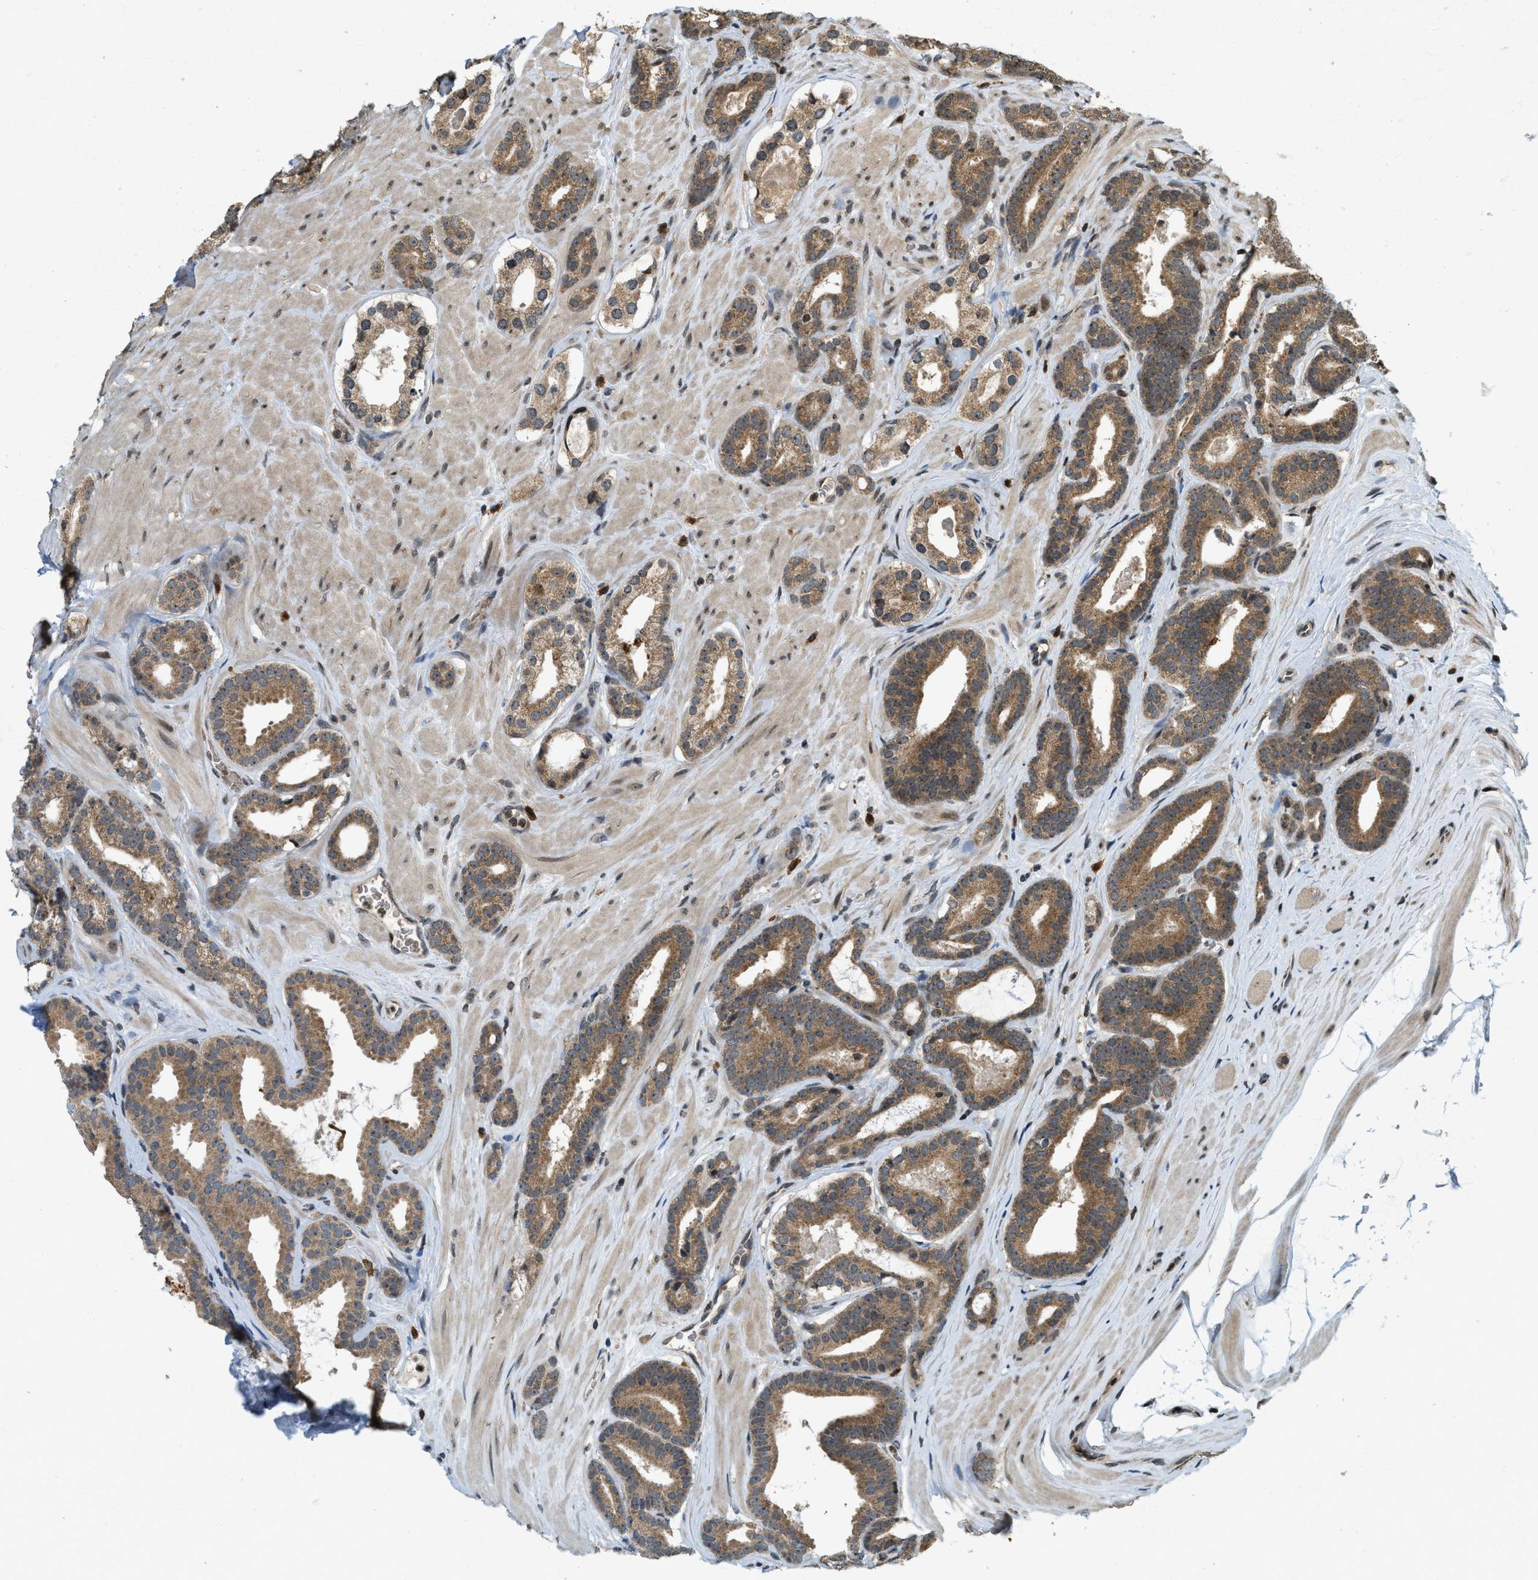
{"staining": {"intensity": "moderate", "quantity": ">75%", "location": "cytoplasmic/membranous"}, "tissue": "prostate cancer", "cell_type": "Tumor cells", "image_type": "cancer", "snomed": [{"axis": "morphology", "description": "Adenocarcinoma, High grade"}, {"axis": "topography", "description": "Prostate"}], "caption": "High-grade adenocarcinoma (prostate) tissue displays moderate cytoplasmic/membranous staining in approximately >75% of tumor cells, visualized by immunohistochemistry.", "gene": "SIAH1", "patient": {"sex": "male", "age": 60}}